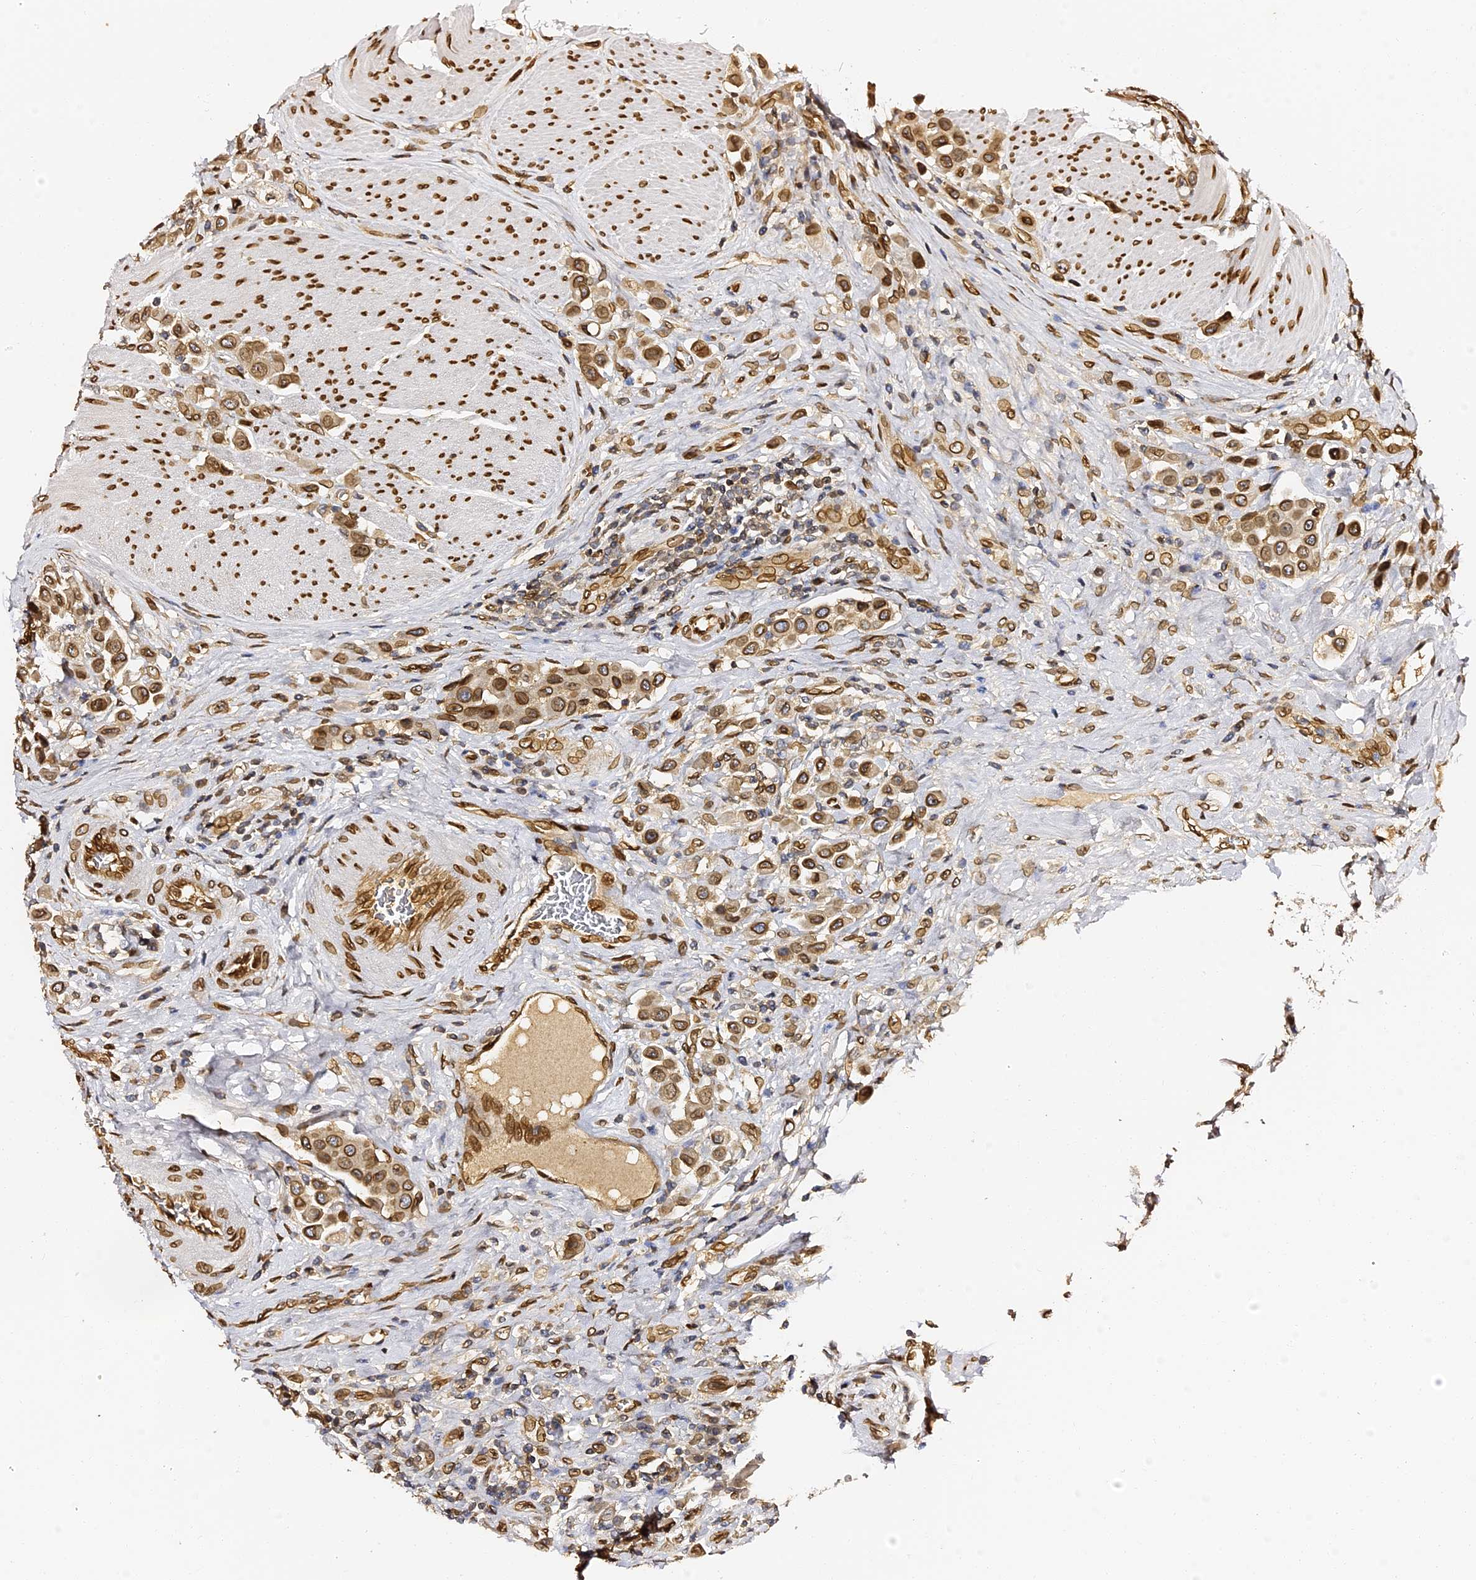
{"staining": {"intensity": "strong", "quantity": ">75%", "location": "cytoplasmic/membranous,nuclear"}, "tissue": "urothelial cancer", "cell_type": "Tumor cells", "image_type": "cancer", "snomed": [{"axis": "morphology", "description": "Urothelial carcinoma, High grade"}, {"axis": "topography", "description": "Urinary bladder"}], "caption": "Tumor cells show high levels of strong cytoplasmic/membranous and nuclear expression in approximately >75% of cells in urothelial cancer. (Stains: DAB in brown, nuclei in blue, Microscopy: brightfield microscopy at high magnification).", "gene": "ANAPC5", "patient": {"sex": "male", "age": 50}}